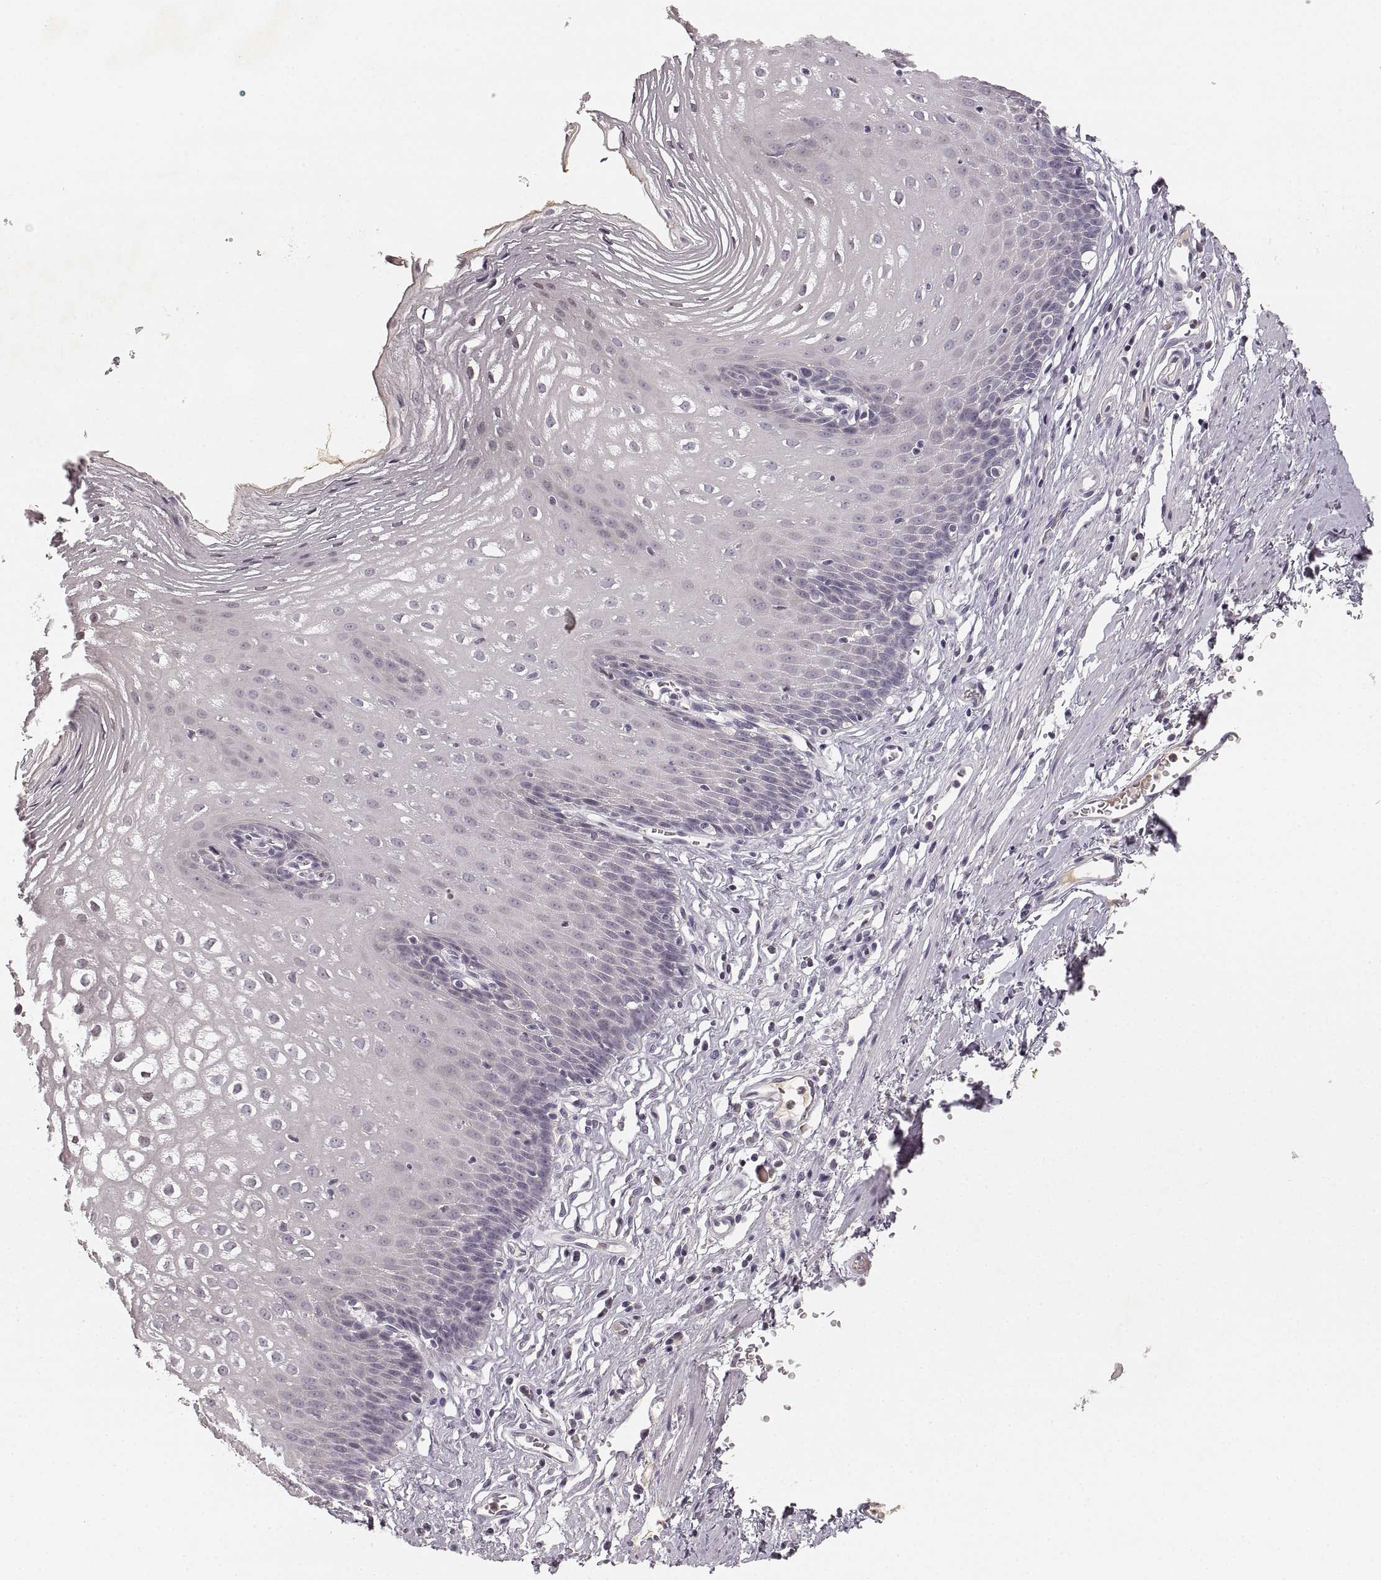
{"staining": {"intensity": "negative", "quantity": "none", "location": "none"}, "tissue": "esophagus", "cell_type": "Squamous epithelial cells", "image_type": "normal", "snomed": [{"axis": "morphology", "description": "Normal tissue, NOS"}, {"axis": "topography", "description": "Esophagus"}], "caption": "A micrograph of human esophagus is negative for staining in squamous epithelial cells. Brightfield microscopy of immunohistochemistry (IHC) stained with DAB (3,3'-diaminobenzidine) (brown) and hematoxylin (blue), captured at high magnification.", "gene": "RUNDC3A", "patient": {"sex": "male", "age": 72}}